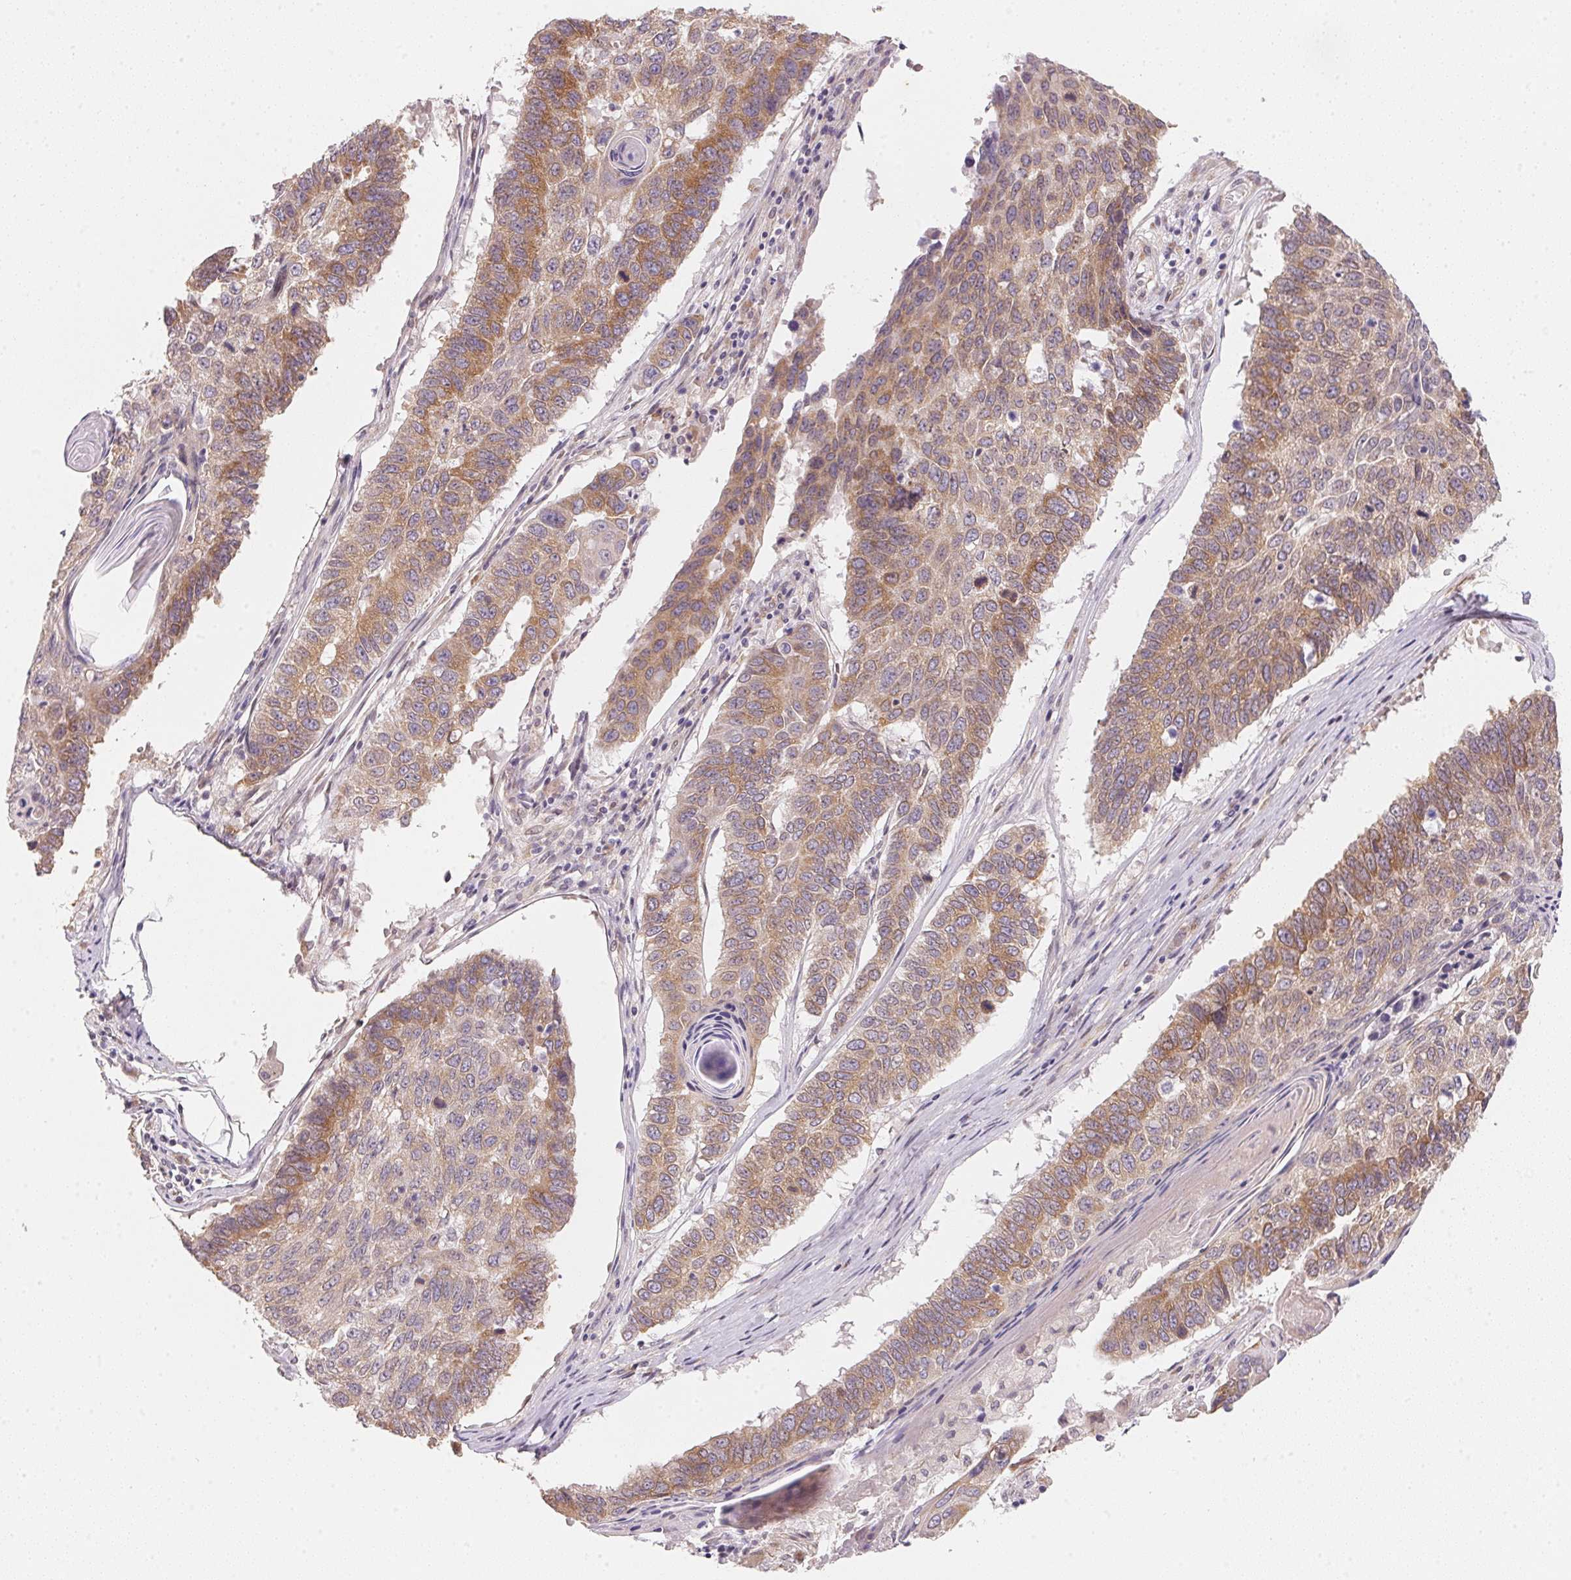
{"staining": {"intensity": "moderate", "quantity": ">75%", "location": "cytoplasmic/membranous"}, "tissue": "lung cancer", "cell_type": "Tumor cells", "image_type": "cancer", "snomed": [{"axis": "morphology", "description": "Squamous cell carcinoma, NOS"}, {"axis": "topography", "description": "Lung"}], "caption": "Protein staining of lung cancer tissue demonstrates moderate cytoplasmic/membranous staining in approximately >75% of tumor cells.", "gene": "EI24", "patient": {"sex": "male", "age": 73}}